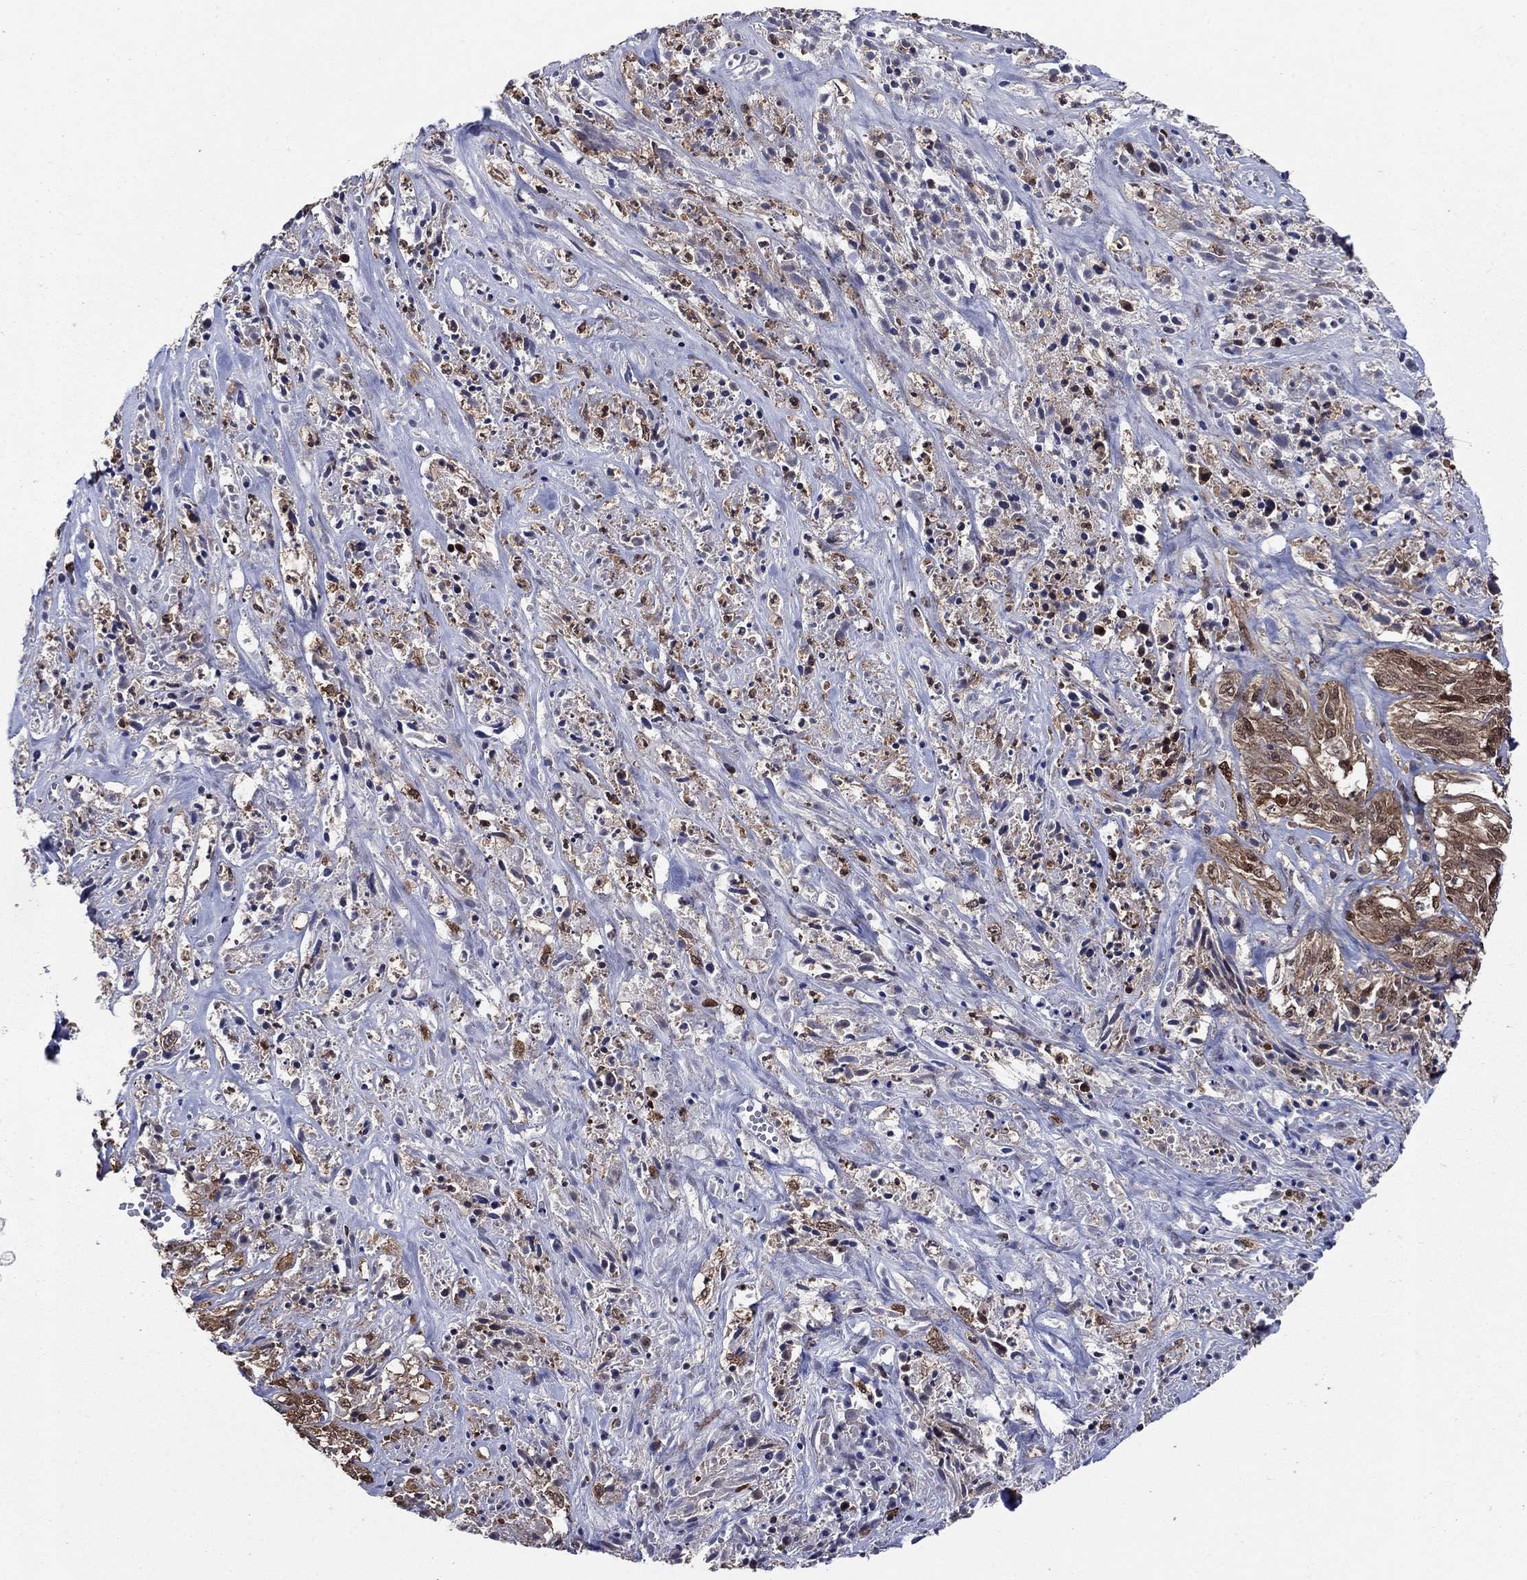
{"staining": {"intensity": "moderate", "quantity": ">75%", "location": "cytoplasmic/membranous"}, "tissue": "melanoma", "cell_type": "Tumor cells", "image_type": "cancer", "snomed": [{"axis": "morphology", "description": "Malignant melanoma, NOS"}, {"axis": "topography", "description": "Skin"}], "caption": "Human malignant melanoma stained for a protein (brown) shows moderate cytoplasmic/membranous positive staining in approximately >75% of tumor cells.", "gene": "CACYBP", "patient": {"sex": "female", "age": 91}}